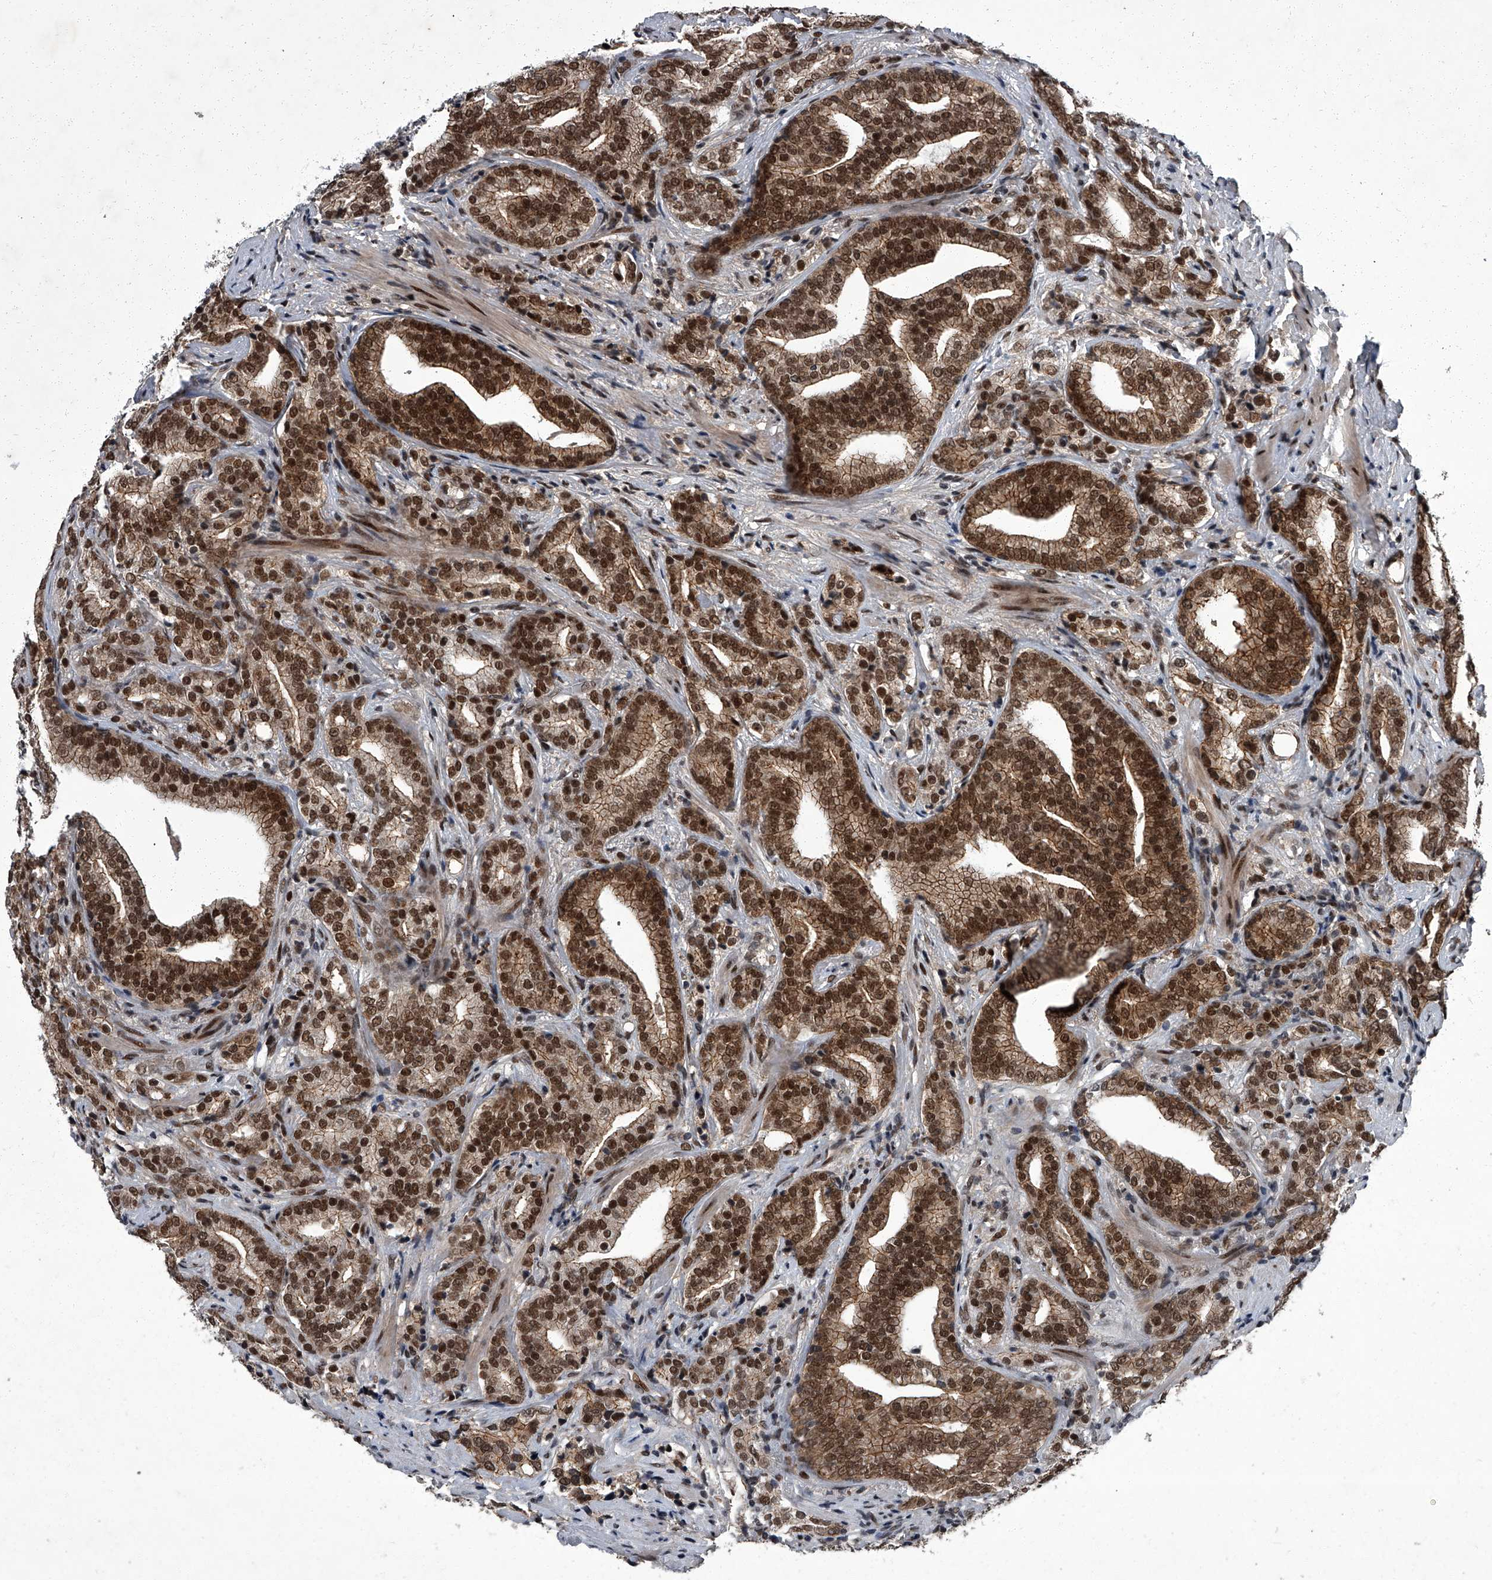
{"staining": {"intensity": "strong", "quantity": ">75%", "location": "cytoplasmic/membranous,nuclear"}, "tissue": "prostate cancer", "cell_type": "Tumor cells", "image_type": "cancer", "snomed": [{"axis": "morphology", "description": "Adenocarcinoma, High grade"}, {"axis": "topography", "description": "Prostate"}], "caption": "This is a photomicrograph of immunohistochemistry staining of high-grade adenocarcinoma (prostate), which shows strong staining in the cytoplasmic/membranous and nuclear of tumor cells.", "gene": "ZNF518B", "patient": {"sex": "male", "age": 57}}